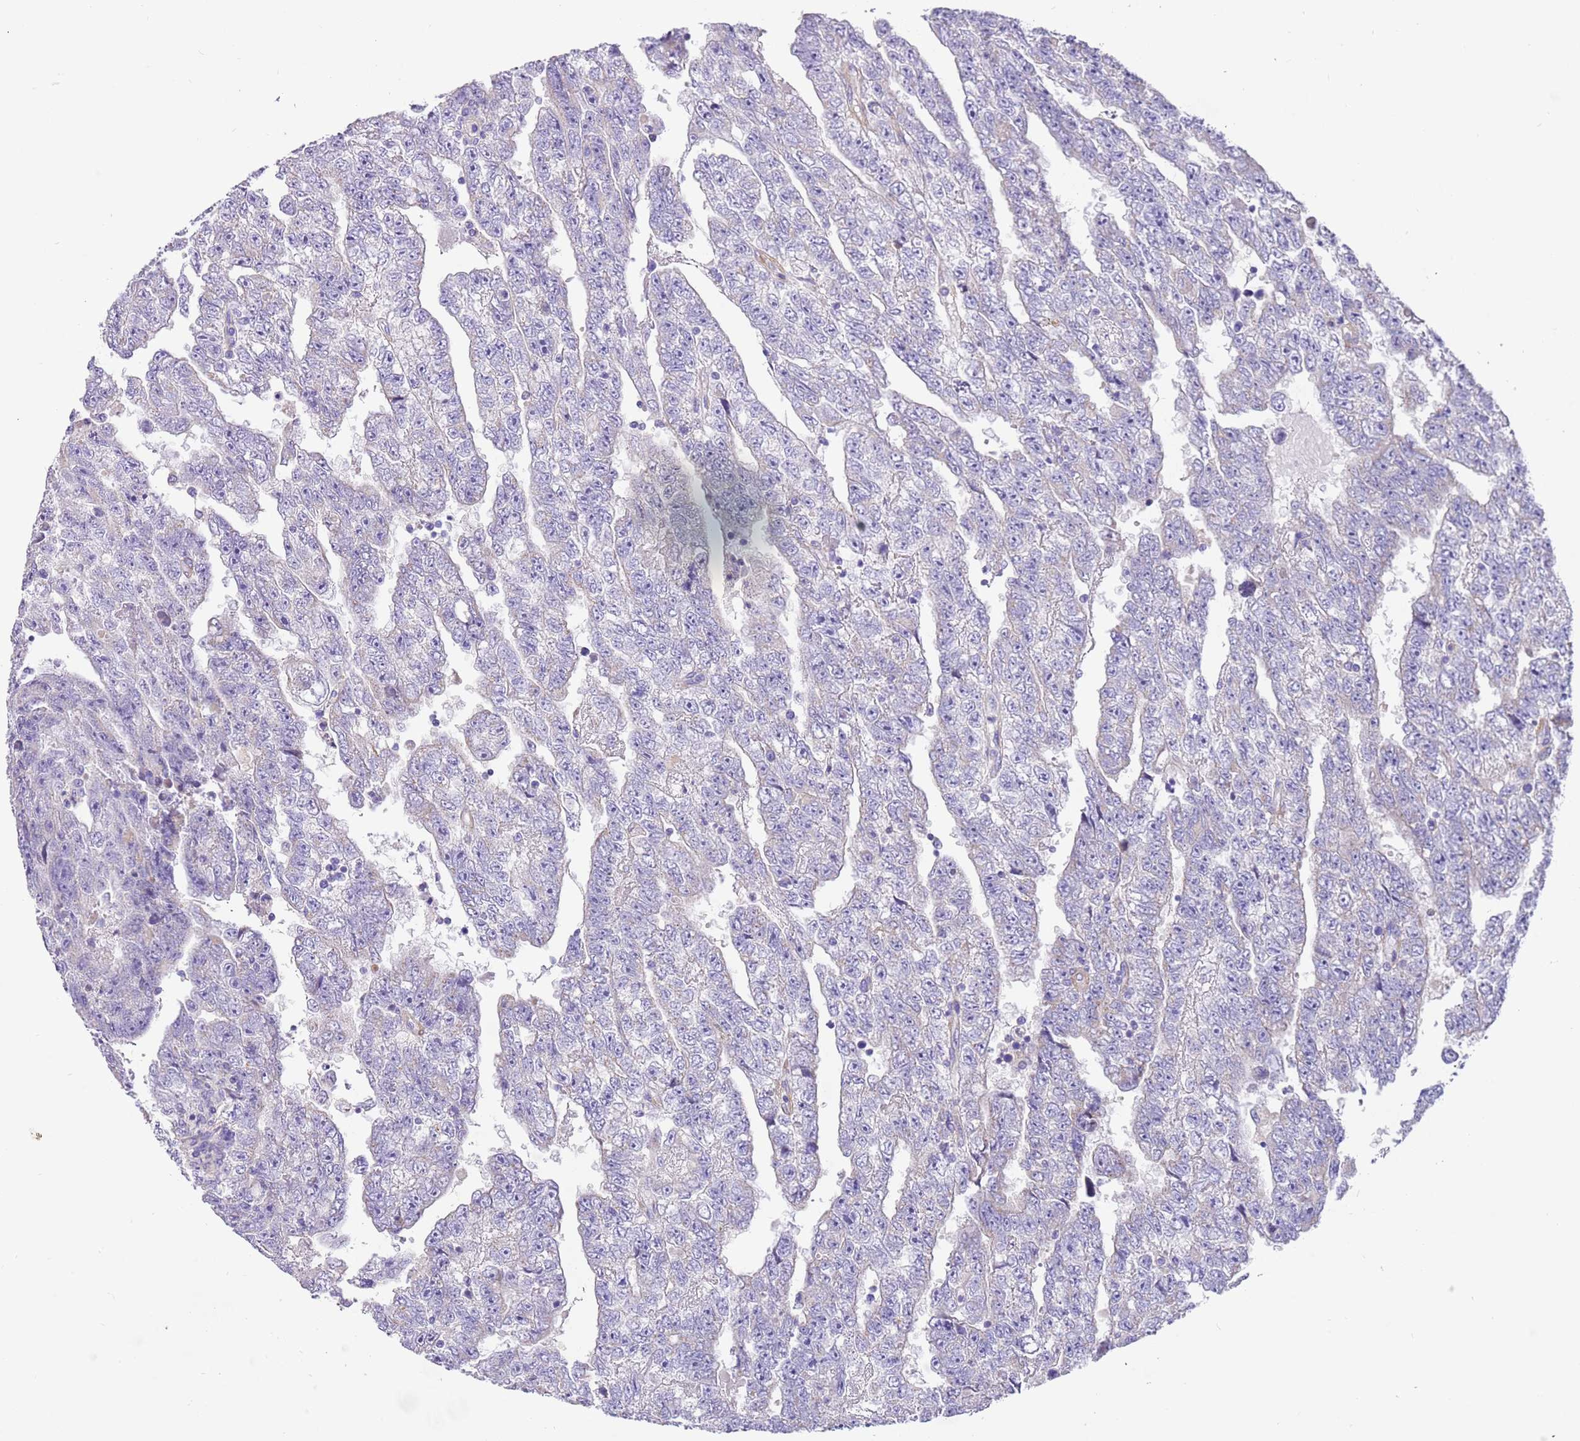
{"staining": {"intensity": "negative", "quantity": "none", "location": "none"}, "tissue": "testis cancer", "cell_type": "Tumor cells", "image_type": "cancer", "snomed": [{"axis": "morphology", "description": "Carcinoma, Embryonal, NOS"}, {"axis": "topography", "description": "Testis"}], "caption": "This micrograph is of testis embryonal carcinoma stained with immunohistochemistry to label a protein in brown with the nuclei are counter-stained blue. There is no positivity in tumor cells. (Brightfield microscopy of DAB immunohistochemistry at high magnification).", "gene": "SERINC3", "patient": {"sex": "male", "age": 25}}